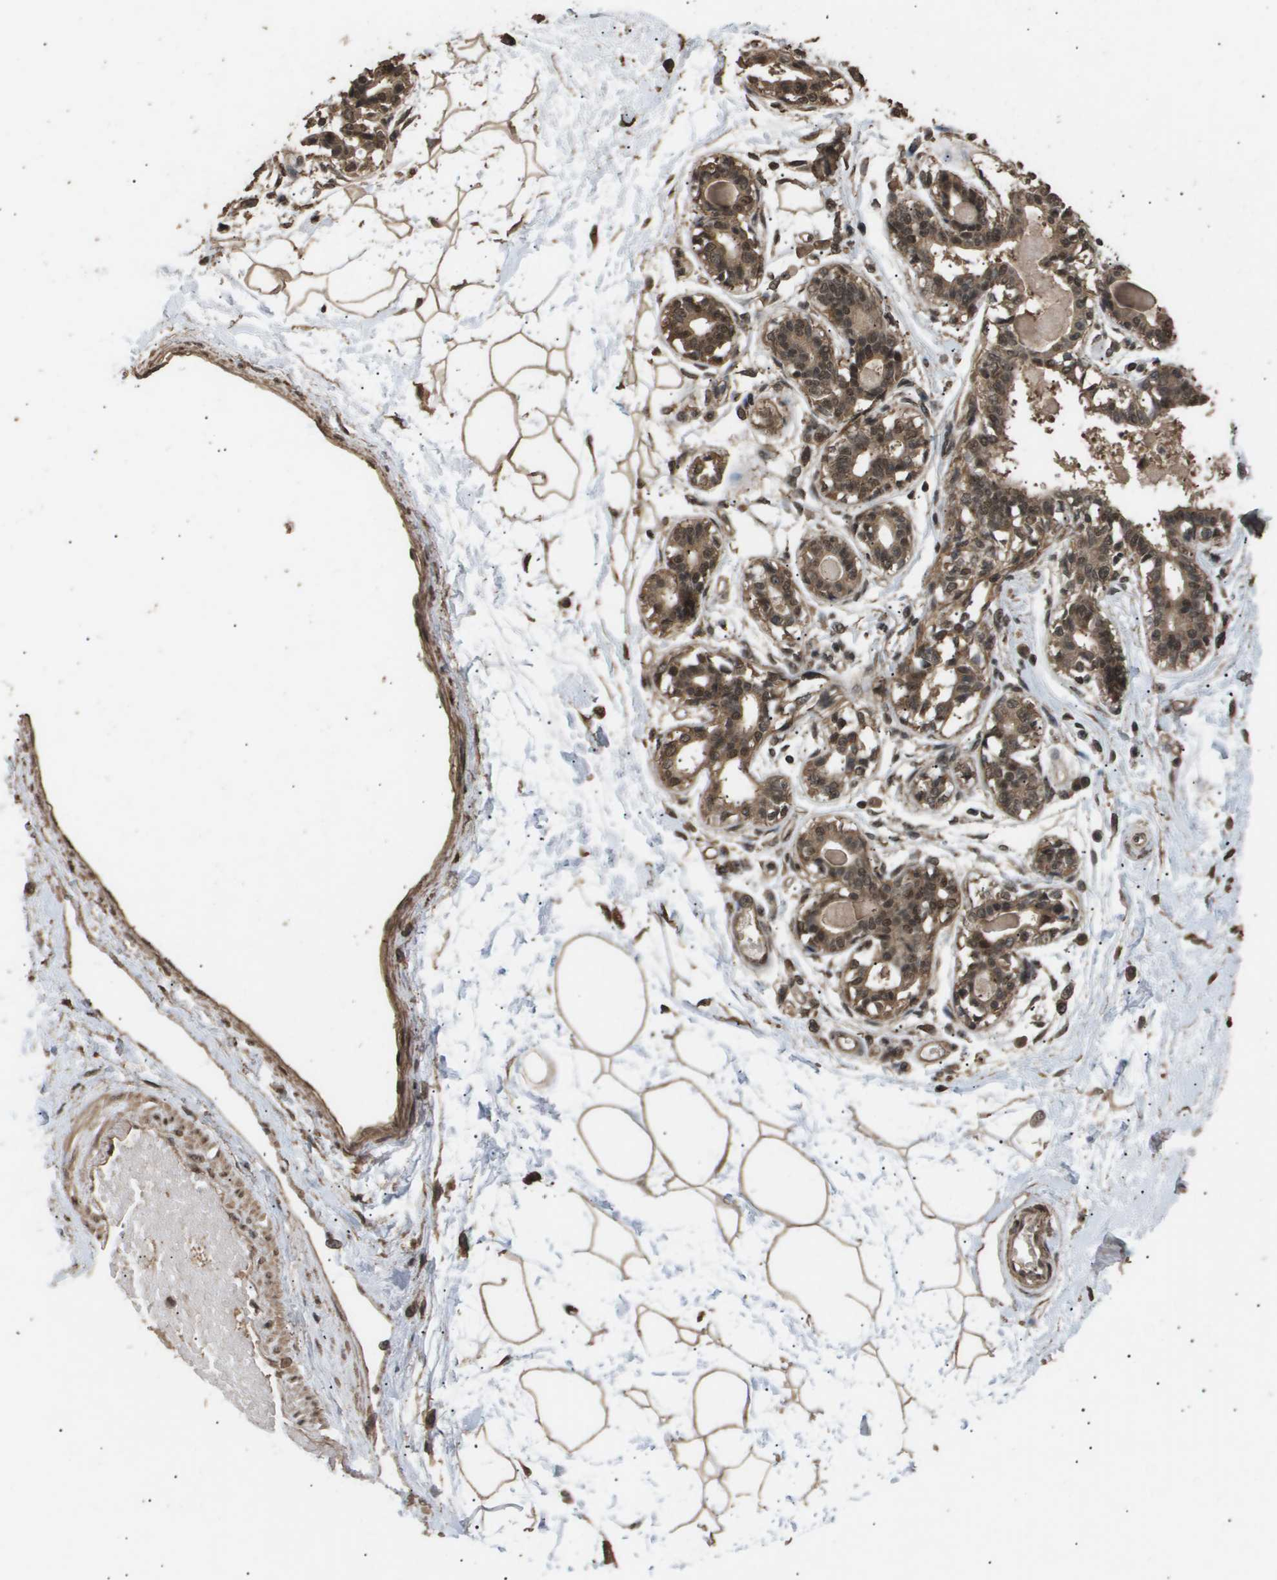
{"staining": {"intensity": "moderate", "quantity": ">75%", "location": "cytoplasmic/membranous,nuclear"}, "tissue": "breast", "cell_type": "Adipocytes", "image_type": "normal", "snomed": [{"axis": "morphology", "description": "Normal tissue, NOS"}, {"axis": "topography", "description": "Breast"}], "caption": "Immunohistochemistry of normal breast shows medium levels of moderate cytoplasmic/membranous,nuclear staining in approximately >75% of adipocytes.", "gene": "ING1", "patient": {"sex": "female", "age": 45}}